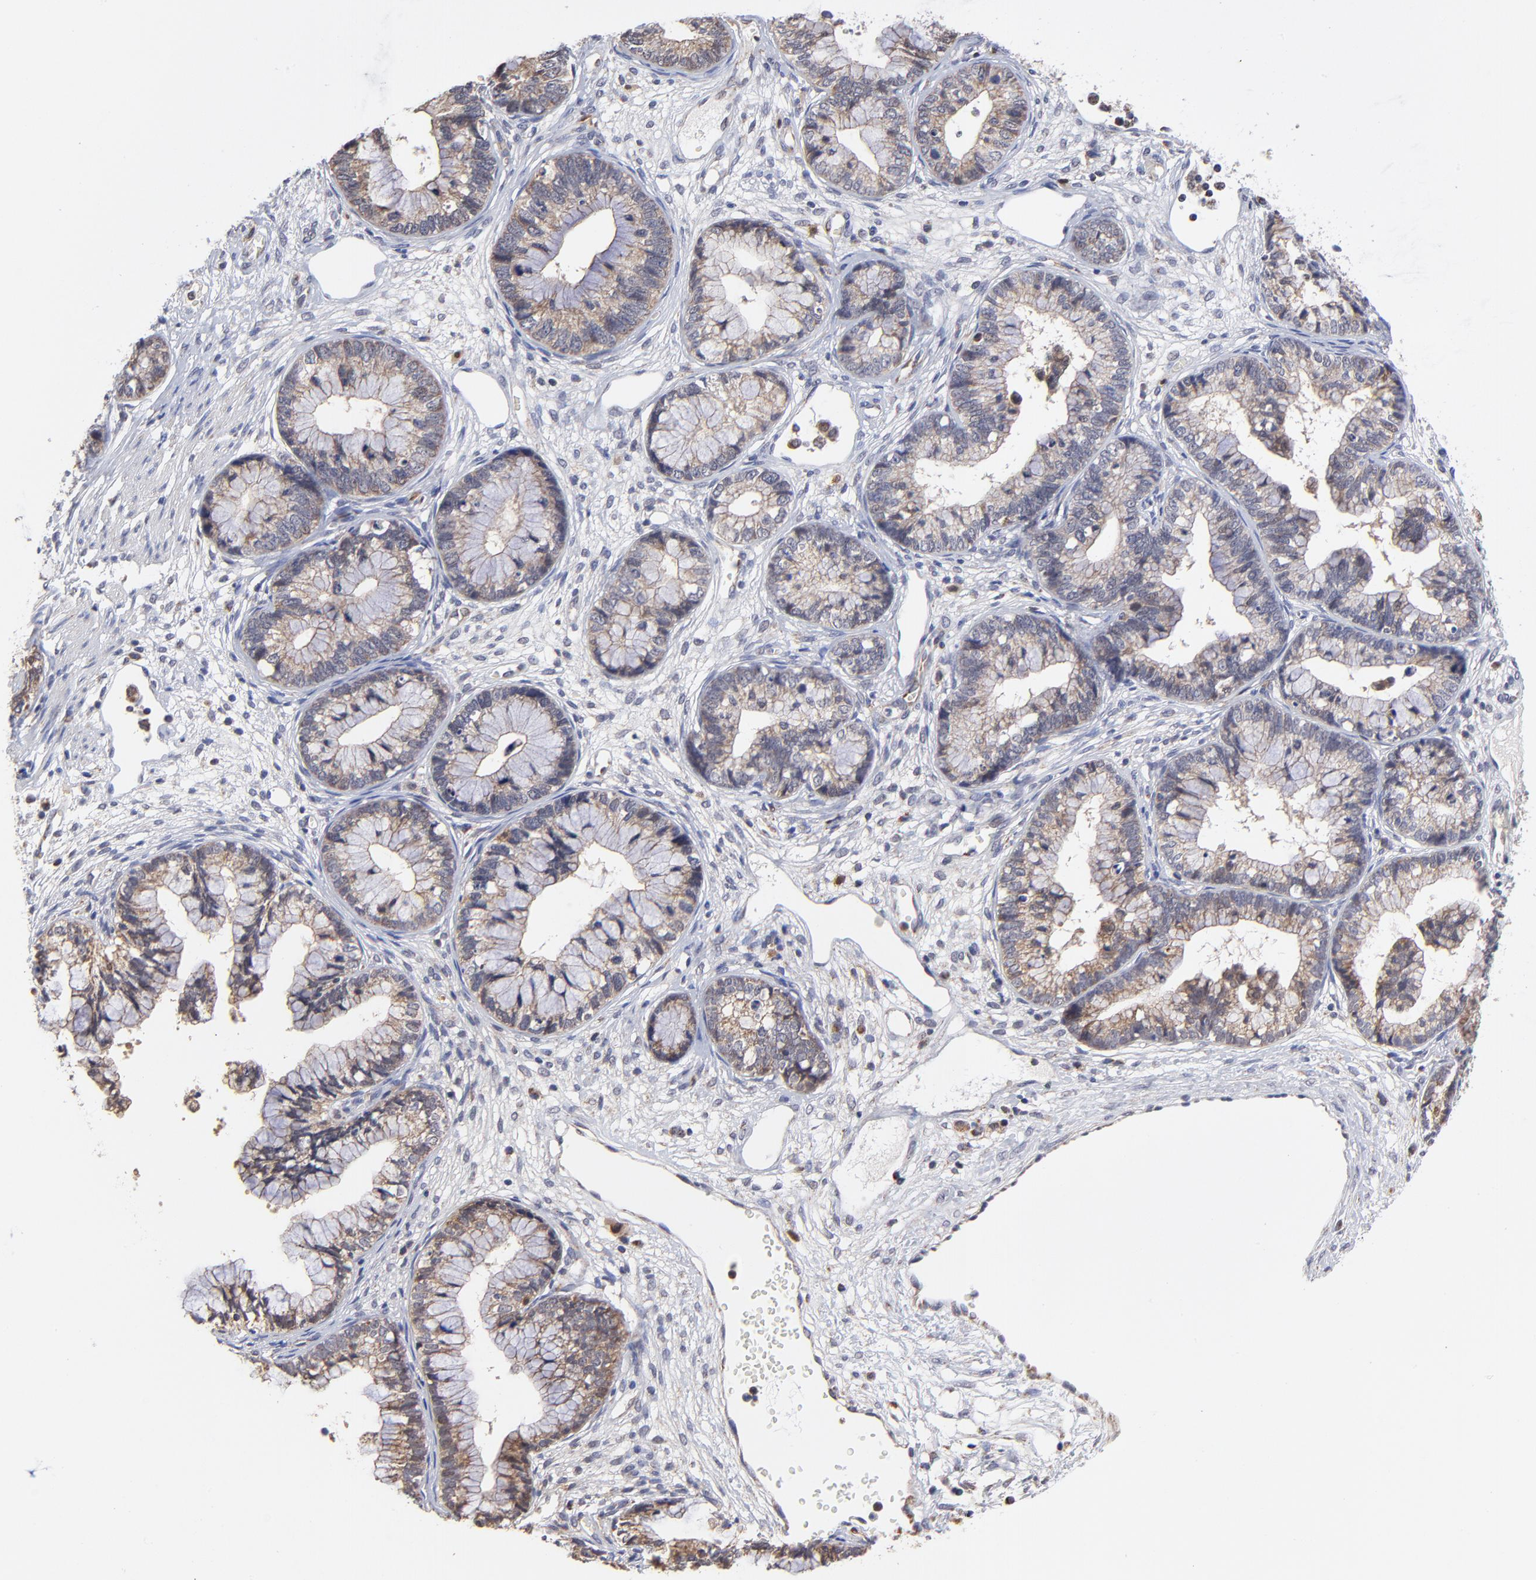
{"staining": {"intensity": "moderate", "quantity": "25%-75%", "location": "cytoplasmic/membranous"}, "tissue": "cervical cancer", "cell_type": "Tumor cells", "image_type": "cancer", "snomed": [{"axis": "morphology", "description": "Adenocarcinoma, NOS"}, {"axis": "topography", "description": "Cervix"}], "caption": "The photomicrograph displays a brown stain indicating the presence of a protein in the cytoplasmic/membranous of tumor cells in adenocarcinoma (cervical).", "gene": "FBXL12", "patient": {"sex": "female", "age": 44}}